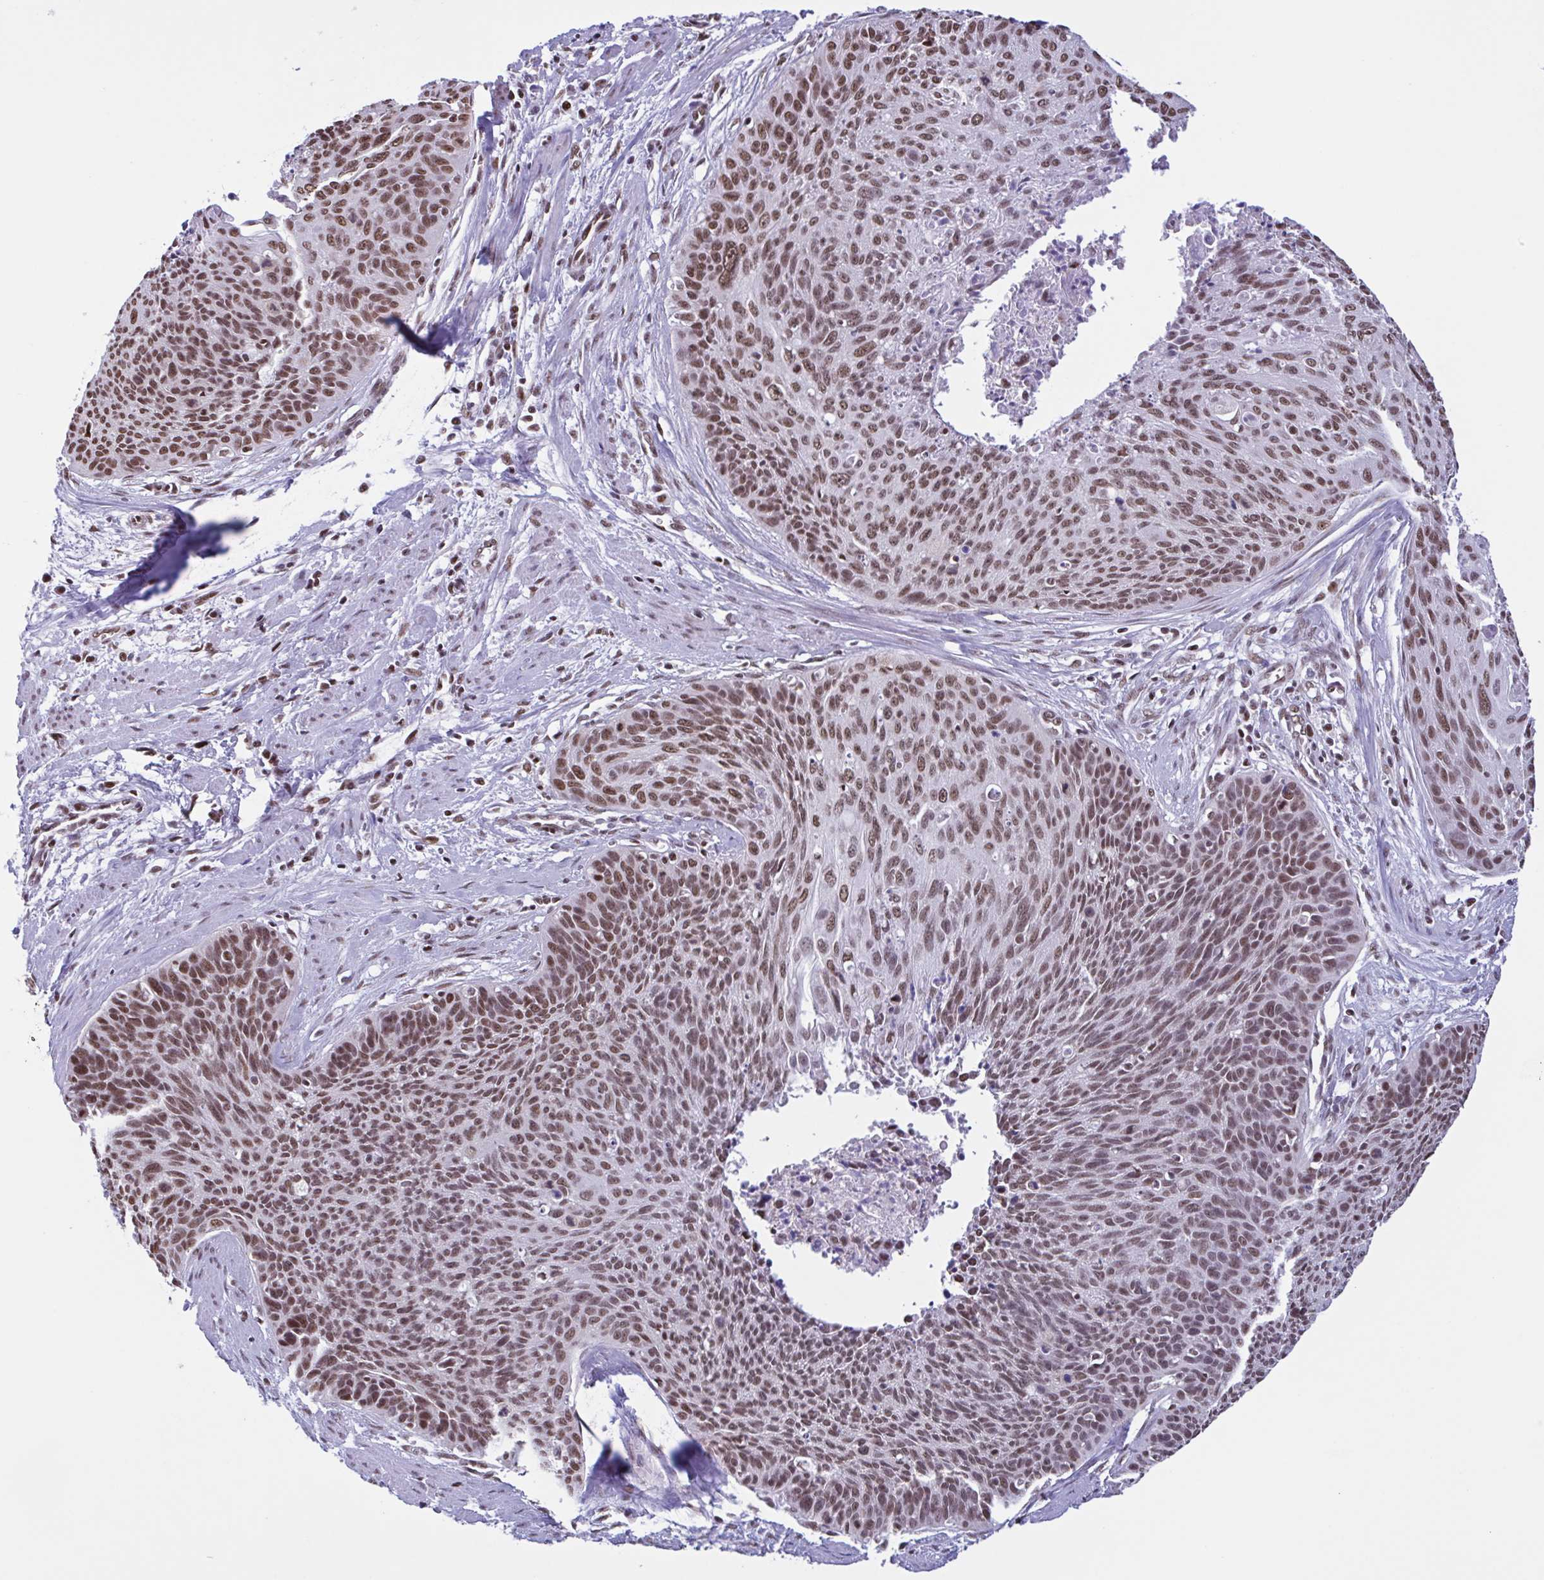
{"staining": {"intensity": "moderate", "quantity": ">75%", "location": "nuclear"}, "tissue": "cervical cancer", "cell_type": "Tumor cells", "image_type": "cancer", "snomed": [{"axis": "morphology", "description": "Squamous cell carcinoma, NOS"}, {"axis": "topography", "description": "Cervix"}], "caption": "Immunohistochemistry micrograph of human cervical cancer (squamous cell carcinoma) stained for a protein (brown), which demonstrates medium levels of moderate nuclear positivity in approximately >75% of tumor cells.", "gene": "TIMM21", "patient": {"sex": "female", "age": 55}}